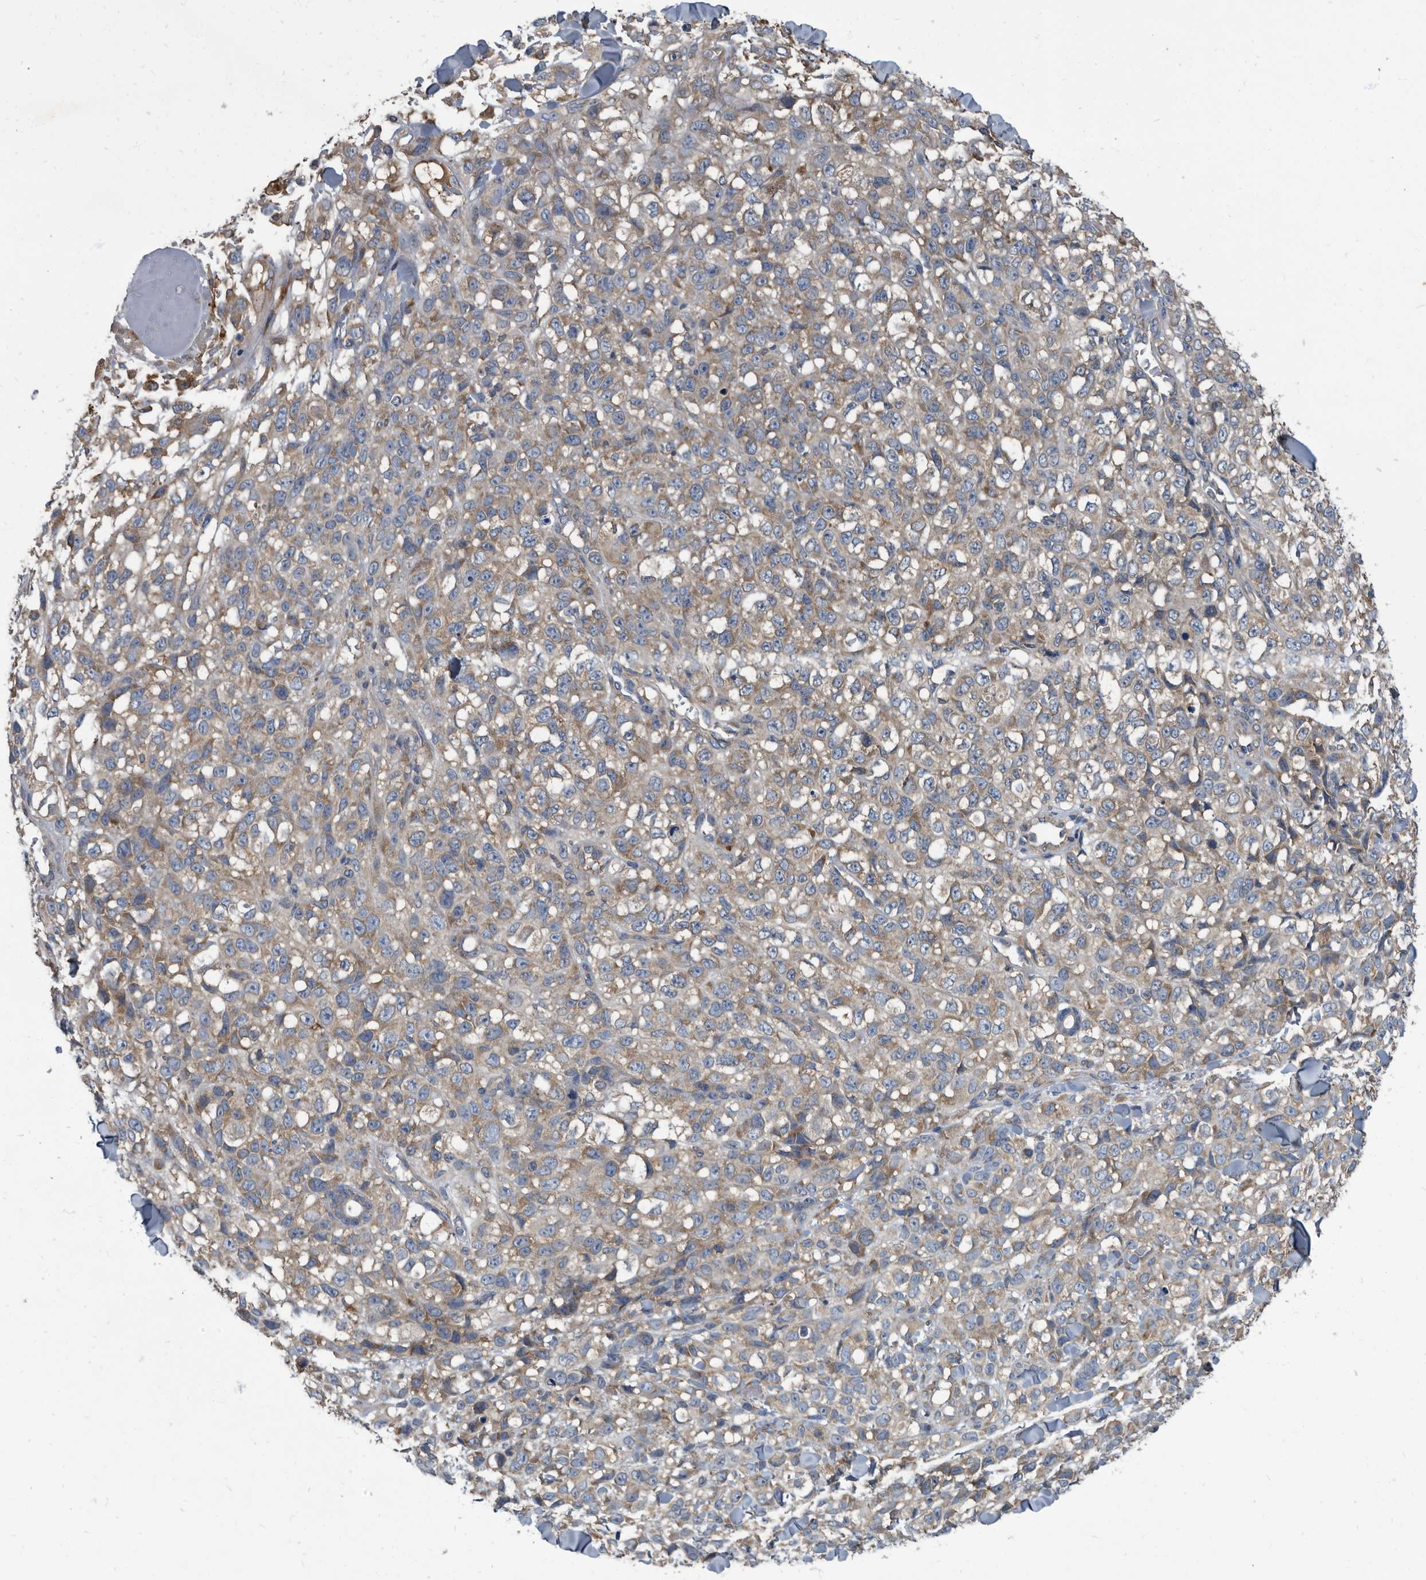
{"staining": {"intensity": "weak", "quantity": "<25%", "location": "cytoplasmic/membranous"}, "tissue": "melanoma", "cell_type": "Tumor cells", "image_type": "cancer", "snomed": [{"axis": "morphology", "description": "Malignant melanoma, Metastatic site"}, {"axis": "topography", "description": "Skin"}], "caption": "Malignant melanoma (metastatic site) was stained to show a protein in brown. There is no significant expression in tumor cells.", "gene": "CDV3", "patient": {"sex": "female", "age": 72}}